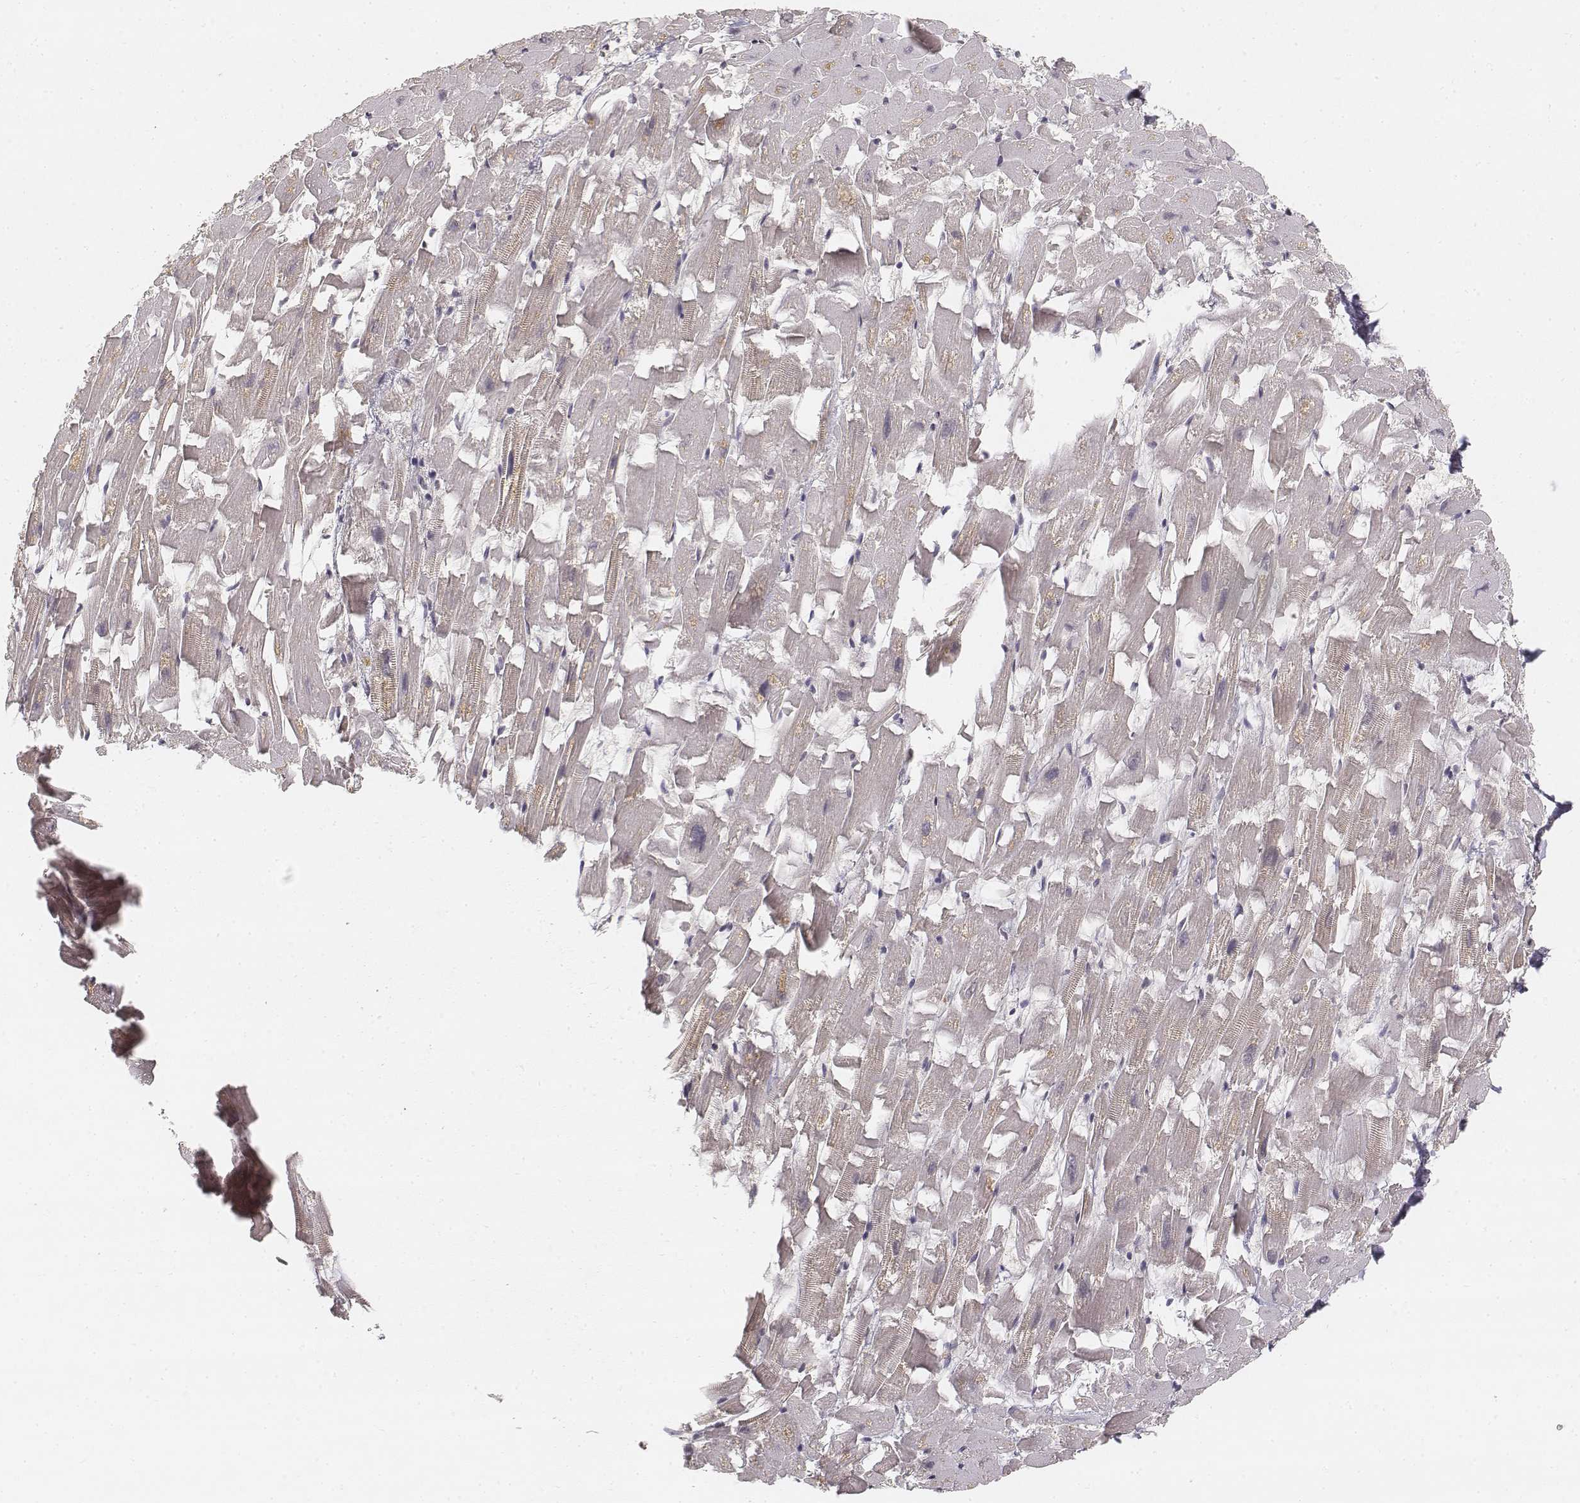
{"staining": {"intensity": "negative", "quantity": "none", "location": "none"}, "tissue": "heart muscle", "cell_type": "Cardiomyocytes", "image_type": "normal", "snomed": [{"axis": "morphology", "description": "Normal tissue, NOS"}, {"axis": "topography", "description": "Heart"}], "caption": "The photomicrograph displays no significant staining in cardiomyocytes of heart muscle.", "gene": "FANCD2", "patient": {"sex": "female", "age": 64}}